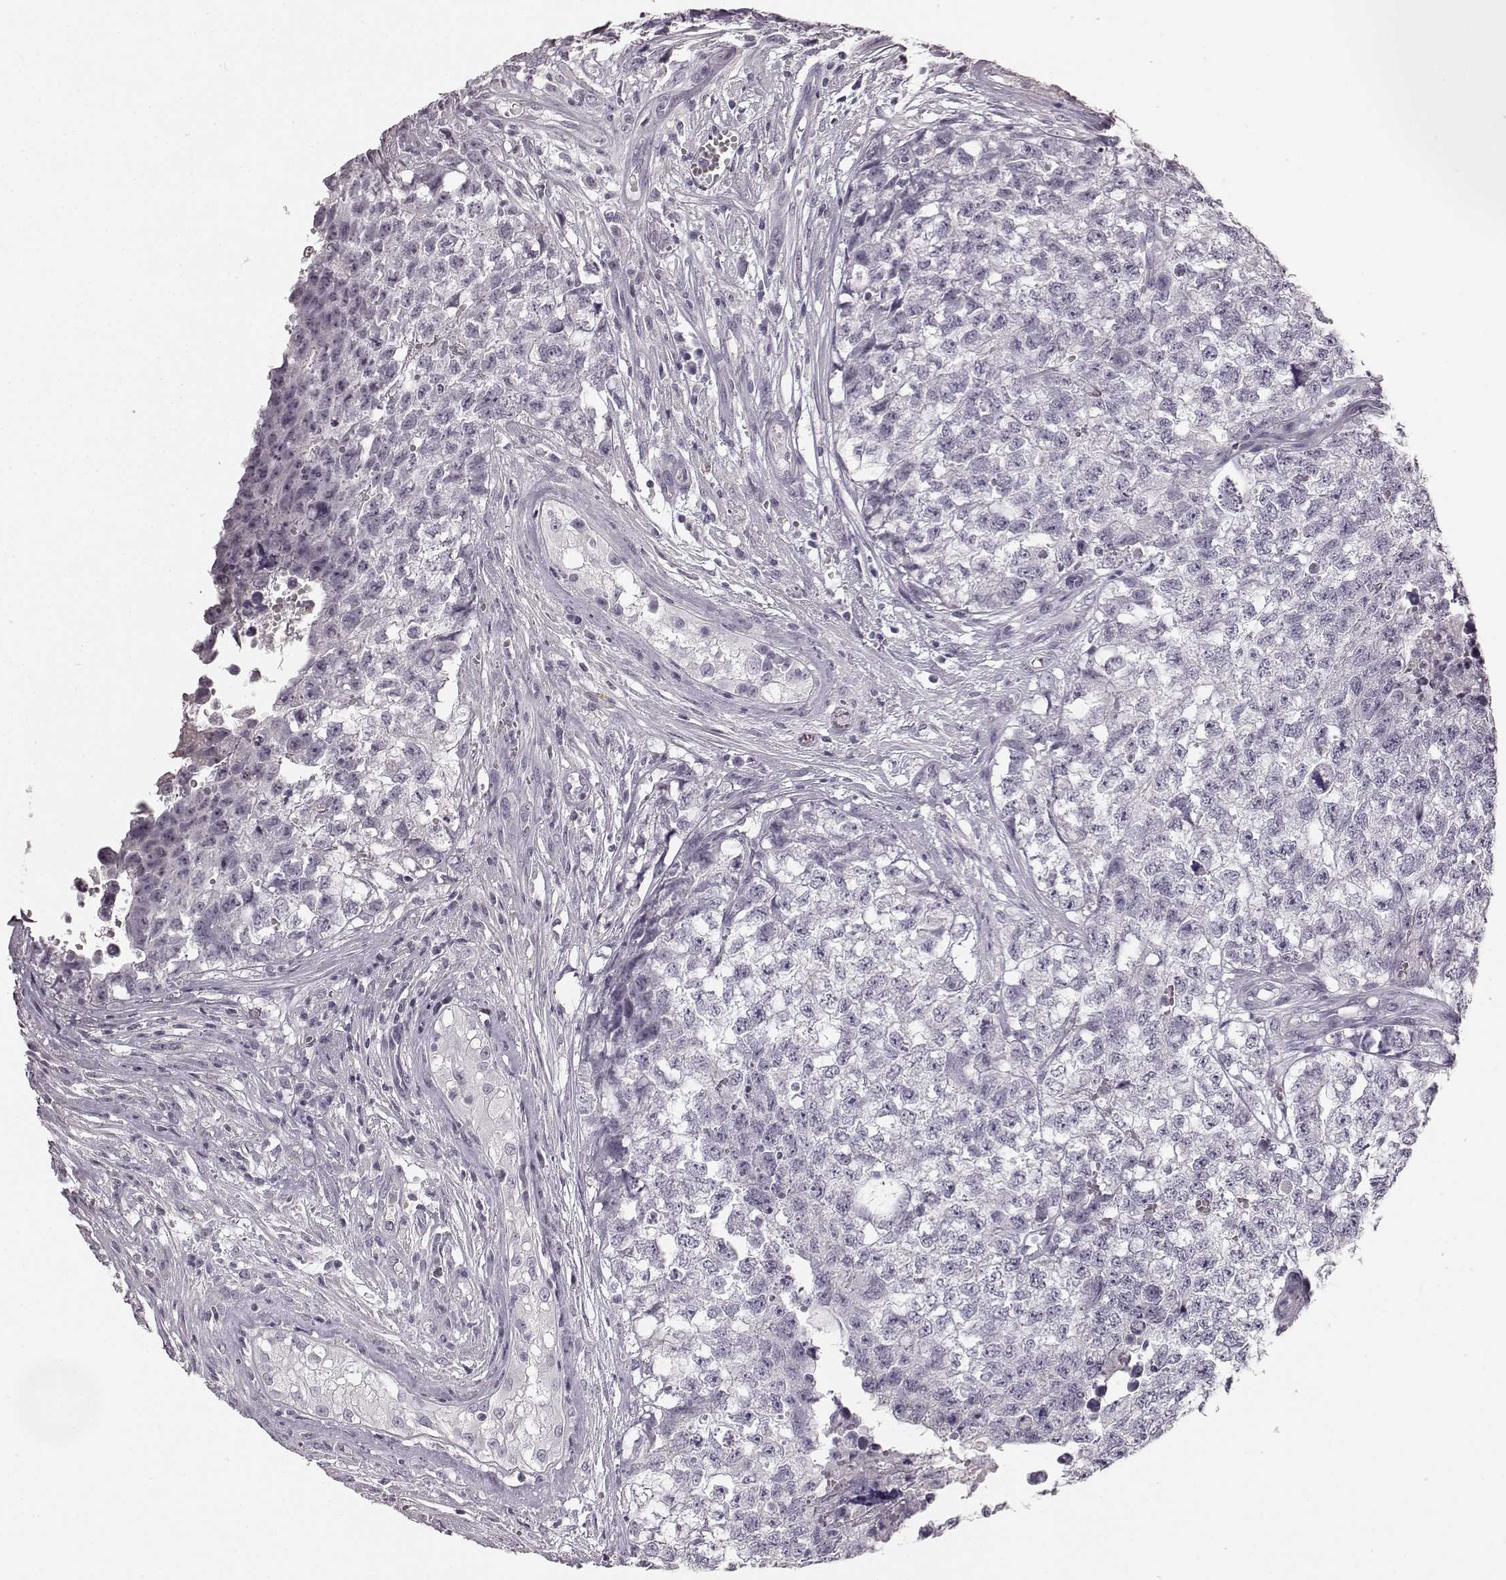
{"staining": {"intensity": "negative", "quantity": "none", "location": "none"}, "tissue": "testis cancer", "cell_type": "Tumor cells", "image_type": "cancer", "snomed": [{"axis": "morphology", "description": "Seminoma, NOS"}, {"axis": "morphology", "description": "Carcinoma, Embryonal, NOS"}, {"axis": "topography", "description": "Testis"}], "caption": "Immunohistochemistry photomicrograph of neoplastic tissue: human testis cancer (seminoma) stained with DAB (3,3'-diaminobenzidine) exhibits no significant protein positivity in tumor cells.", "gene": "TMPRSS15", "patient": {"sex": "male", "age": 22}}